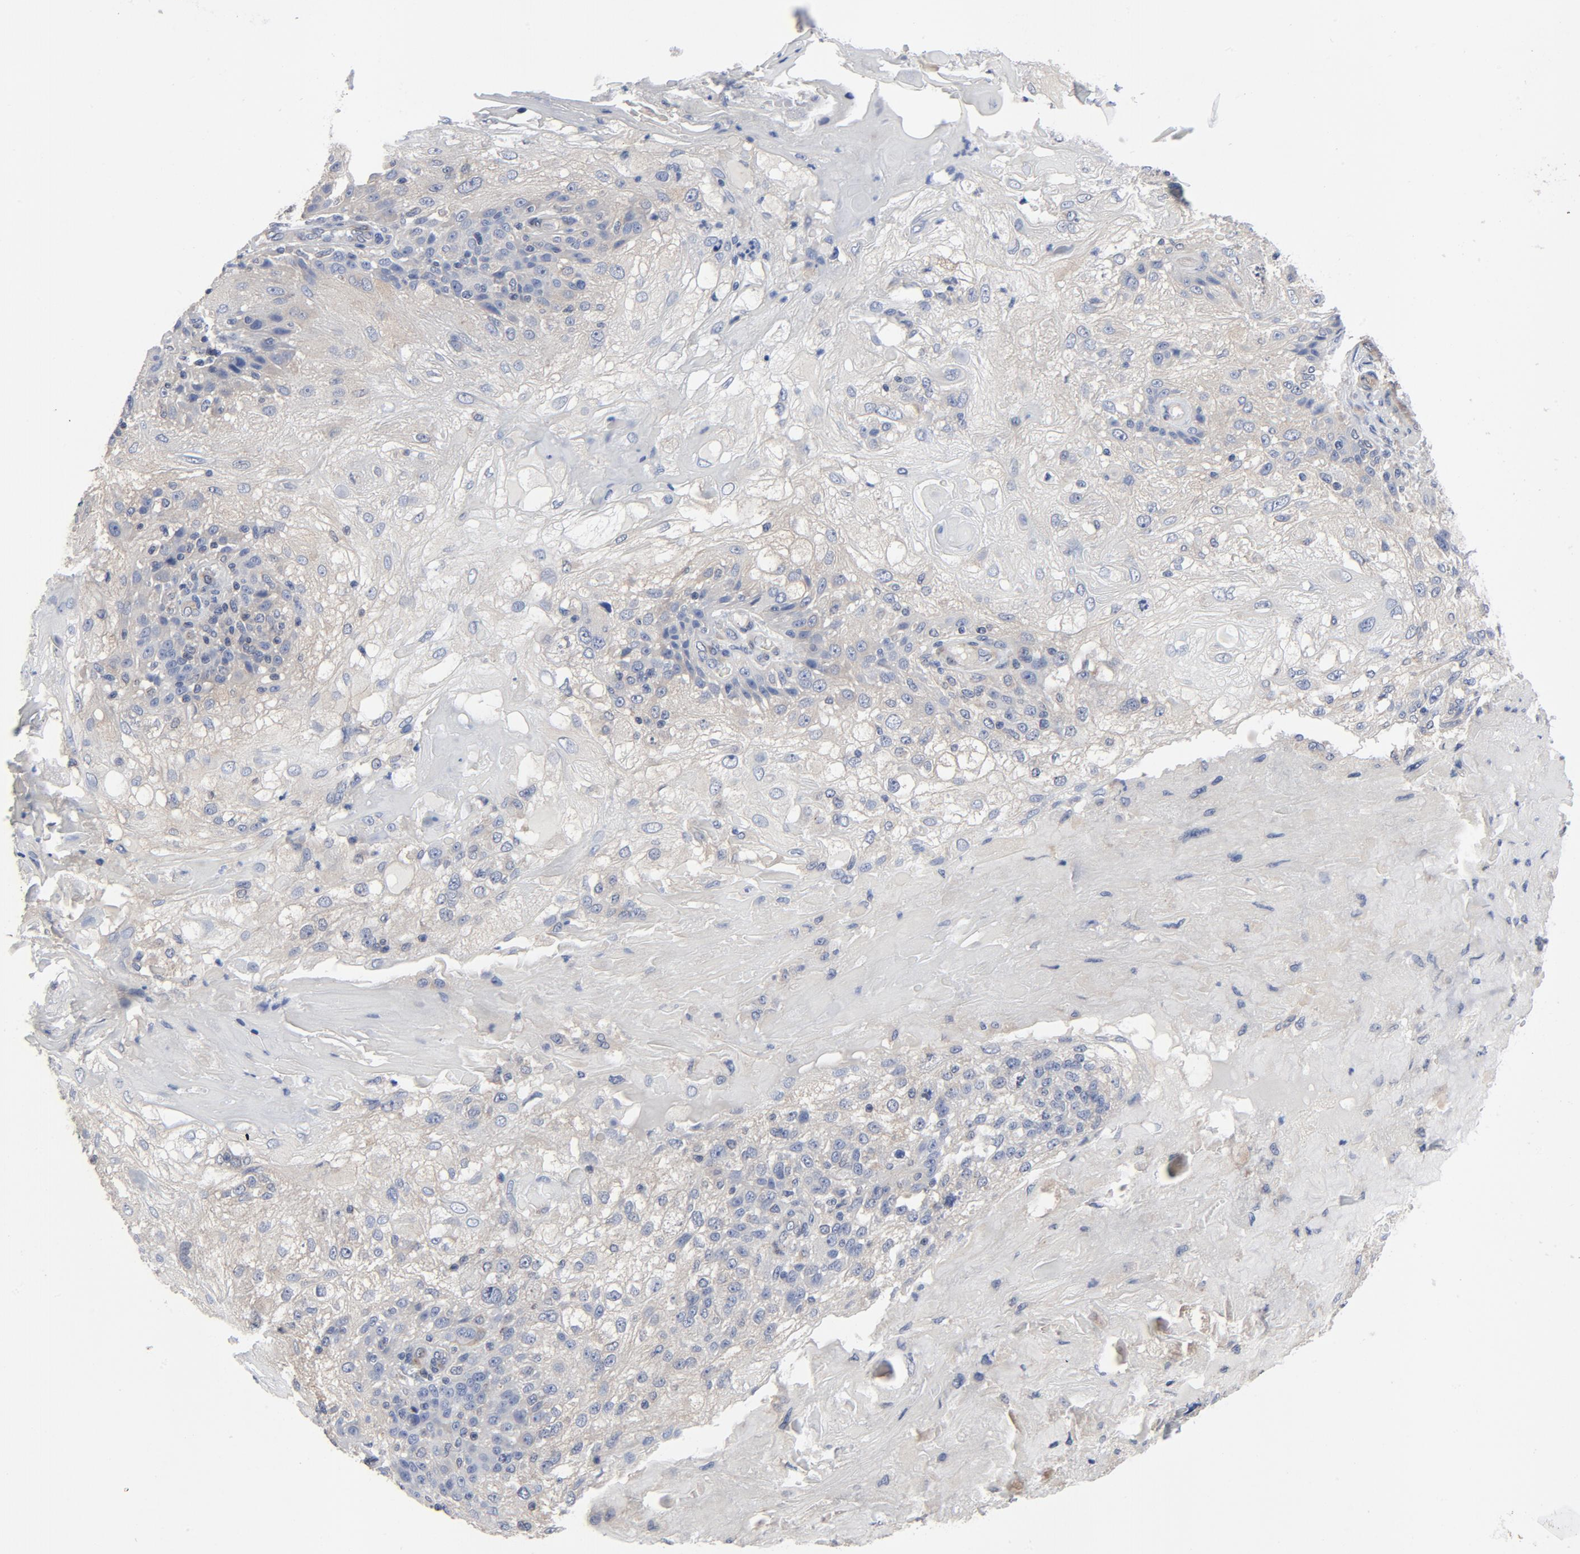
{"staining": {"intensity": "weak", "quantity": "25%-75%", "location": "cytoplasmic/membranous"}, "tissue": "skin cancer", "cell_type": "Tumor cells", "image_type": "cancer", "snomed": [{"axis": "morphology", "description": "Normal tissue, NOS"}, {"axis": "morphology", "description": "Squamous cell carcinoma, NOS"}, {"axis": "topography", "description": "Skin"}], "caption": "Human squamous cell carcinoma (skin) stained with a protein marker displays weak staining in tumor cells.", "gene": "DYNLT3", "patient": {"sex": "female", "age": 83}}